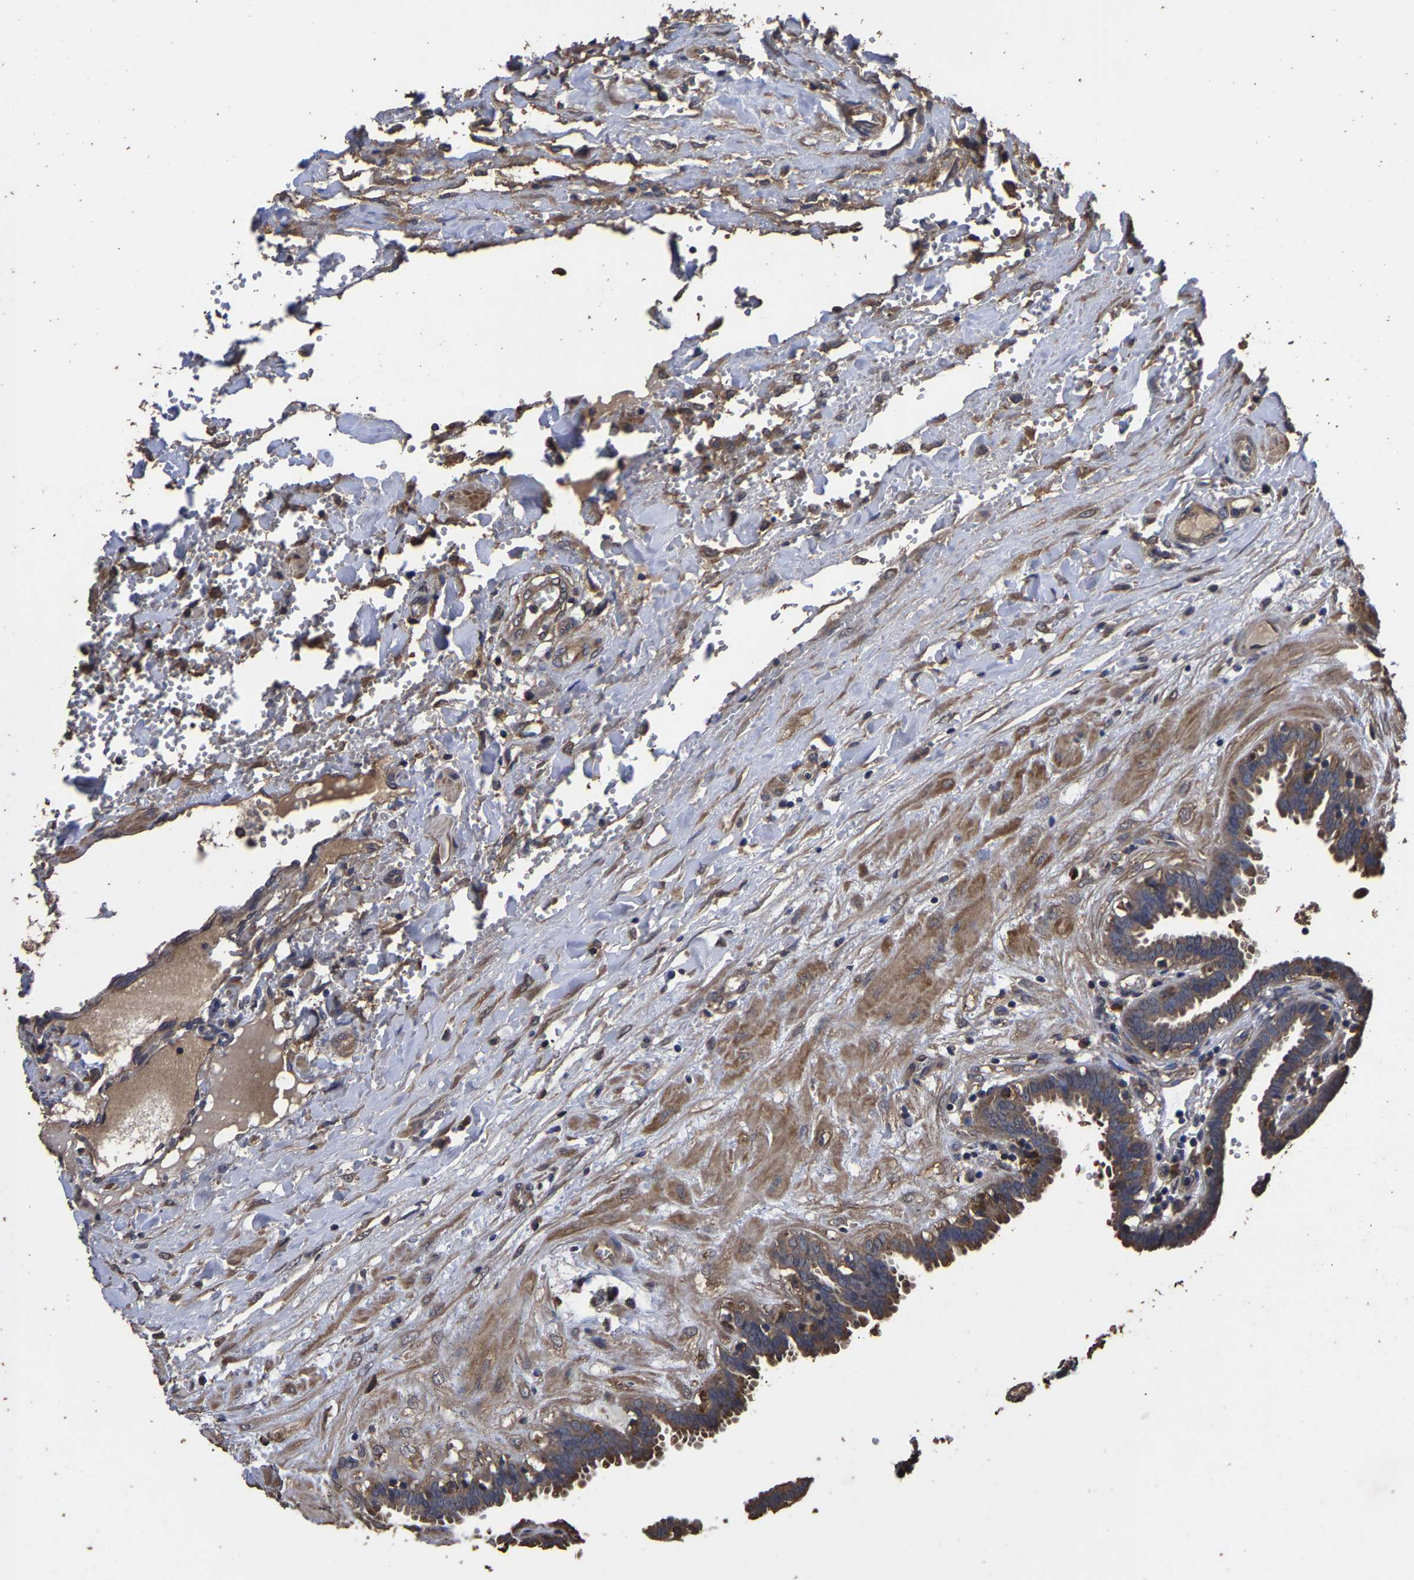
{"staining": {"intensity": "moderate", "quantity": ">75%", "location": "cytoplasmic/membranous"}, "tissue": "fallopian tube", "cell_type": "Glandular cells", "image_type": "normal", "snomed": [{"axis": "morphology", "description": "Normal tissue, NOS"}, {"axis": "topography", "description": "Fallopian tube"}, {"axis": "topography", "description": "Placenta"}], "caption": "Immunohistochemistry (IHC) of benign fallopian tube reveals medium levels of moderate cytoplasmic/membranous staining in about >75% of glandular cells.", "gene": "ITCH", "patient": {"sex": "female", "age": 32}}